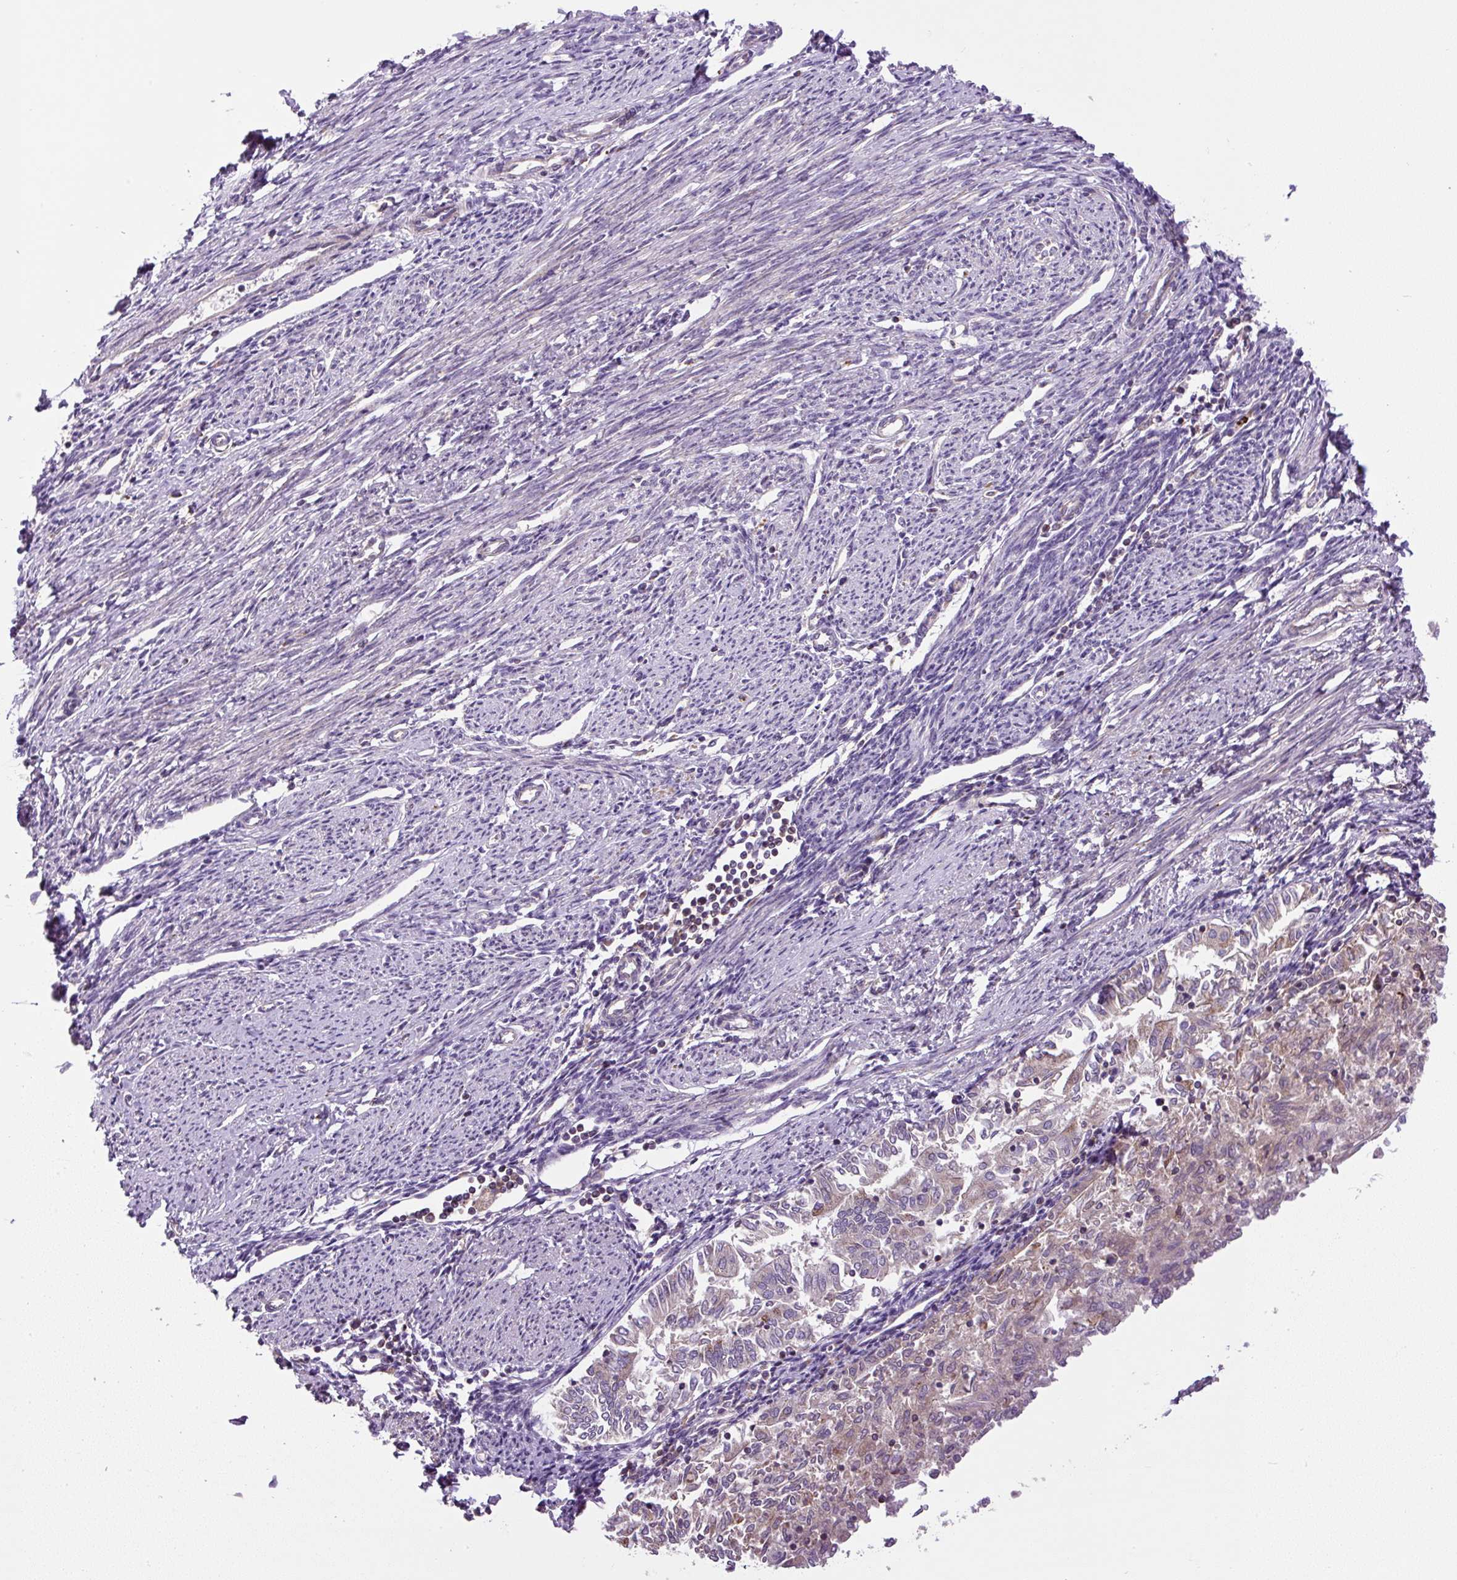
{"staining": {"intensity": "weak", "quantity": "25%-75%", "location": "cytoplasmic/membranous"}, "tissue": "endometrial cancer", "cell_type": "Tumor cells", "image_type": "cancer", "snomed": [{"axis": "morphology", "description": "Adenocarcinoma, NOS"}, {"axis": "topography", "description": "Endometrium"}], "caption": "Tumor cells reveal low levels of weak cytoplasmic/membranous positivity in about 25%-75% of cells in endometrial cancer.", "gene": "ZNF547", "patient": {"sex": "female", "age": 79}}